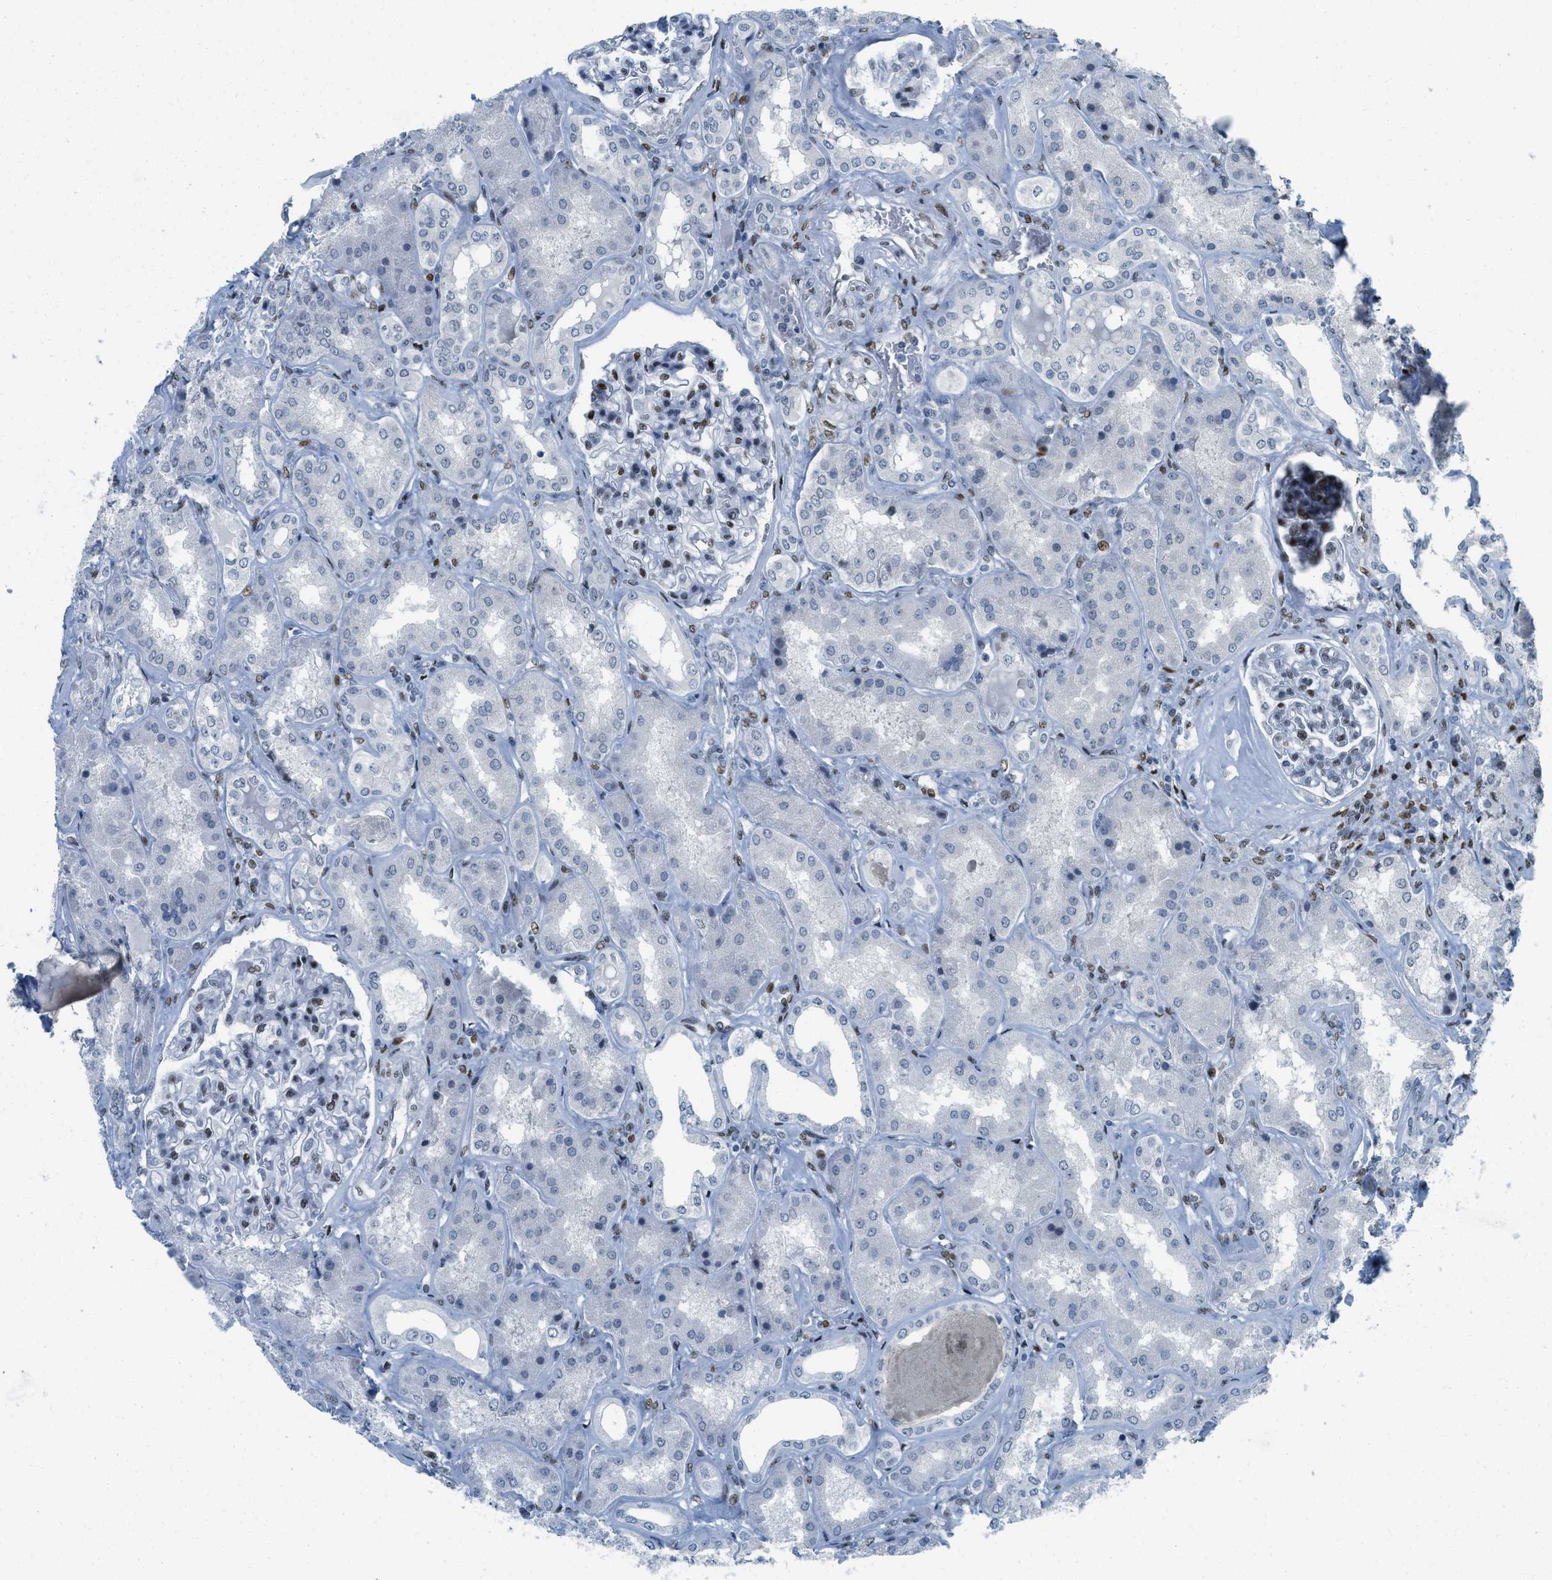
{"staining": {"intensity": "strong", "quantity": "25%-75%", "location": "nuclear"}, "tissue": "kidney", "cell_type": "Cells in glomeruli", "image_type": "normal", "snomed": [{"axis": "morphology", "description": "Normal tissue, NOS"}, {"axis": "topography", "description": "Kidney"}], "caption": "Cells in glomeruli demonstrate strong nuclear positivity in approximately 25%-75% of cells in unremarkable kidney.", "gene": "PBX1", "patient": {"sex": "female", "age": 56}}